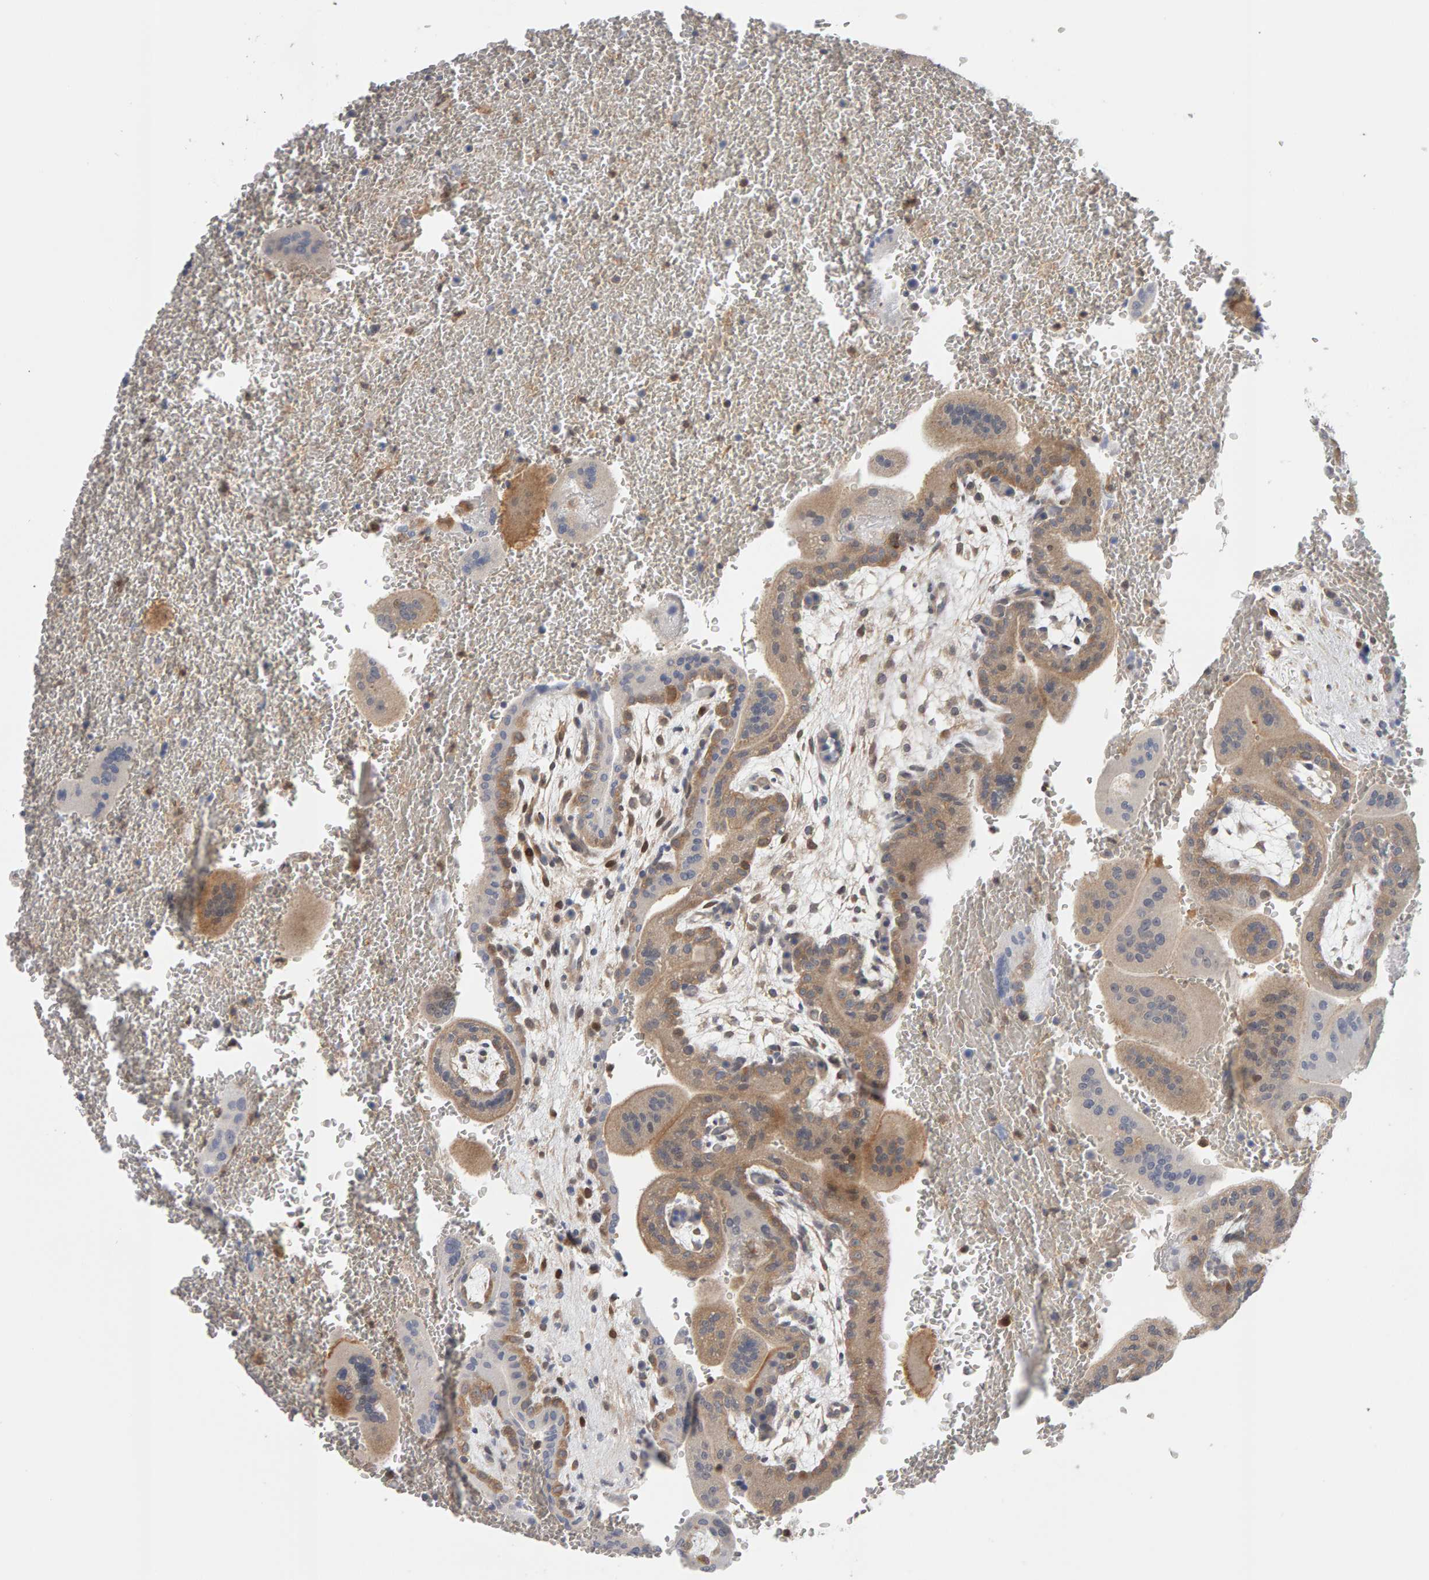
{"staining": {"intensity": "moderate", "quantity": ">75%", "location": "cytoplasmic/membranous"}, "tissue": "placenta", "cell_type": "Decidual cells", "image_type": "normal", "snomed": [{"axis": "morphology", "description": "Normal tissue, NOS"}, {"axis": "topography", "description": "Placenta"}], "caption": "The immunohistochemical stain shows moderate cytoplasmic/membranous staining in decidual cells of normal placenta. The staining was performed using DAB, with brown indicating positive protein expression. Nuclei are stained blue with hematoxylin.", "gene": "MSRA", "patient": {"sex": "female", "age": 35}}